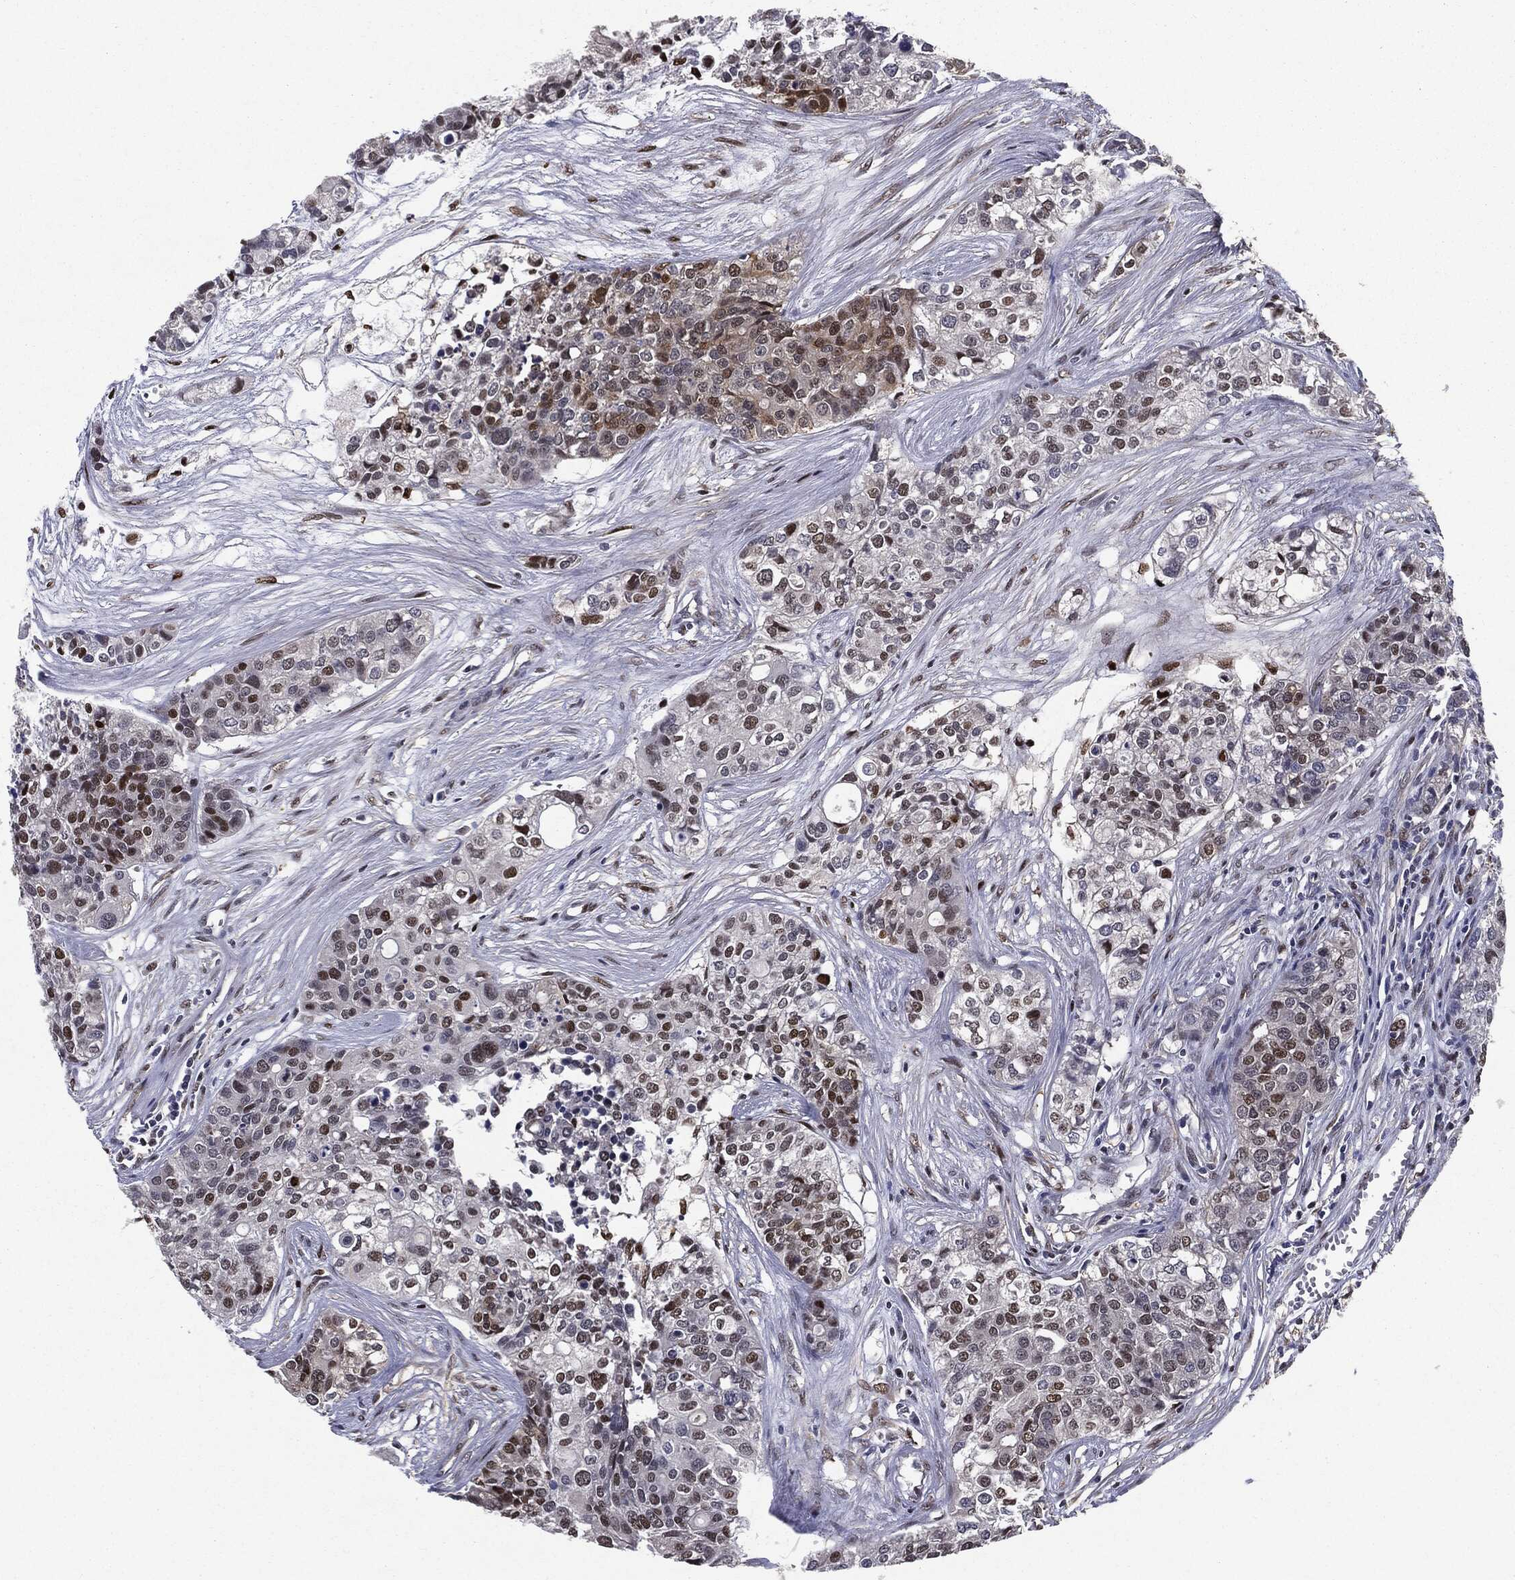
{"staining": {"intensity": "moderate", "quantity": "25%-75%", "location": "nuclear"}, "tissue": "carcinoid", "cell_type": "Tumor cells", "image_type": "cancer", "snomed": [{"axis": "morphology", "description": "Carcinoid, malignant, NOS"}, {"axis": "topography", "description": "Colon"}], "caption": "A brown stain shows moderate nuclear positivity of a protein in carcinoid tumor cells. (DAB IHC with brightfield microscopy, high magnification).", "gene": "JUN", "patient": {"sex": "male", "age": 81}}